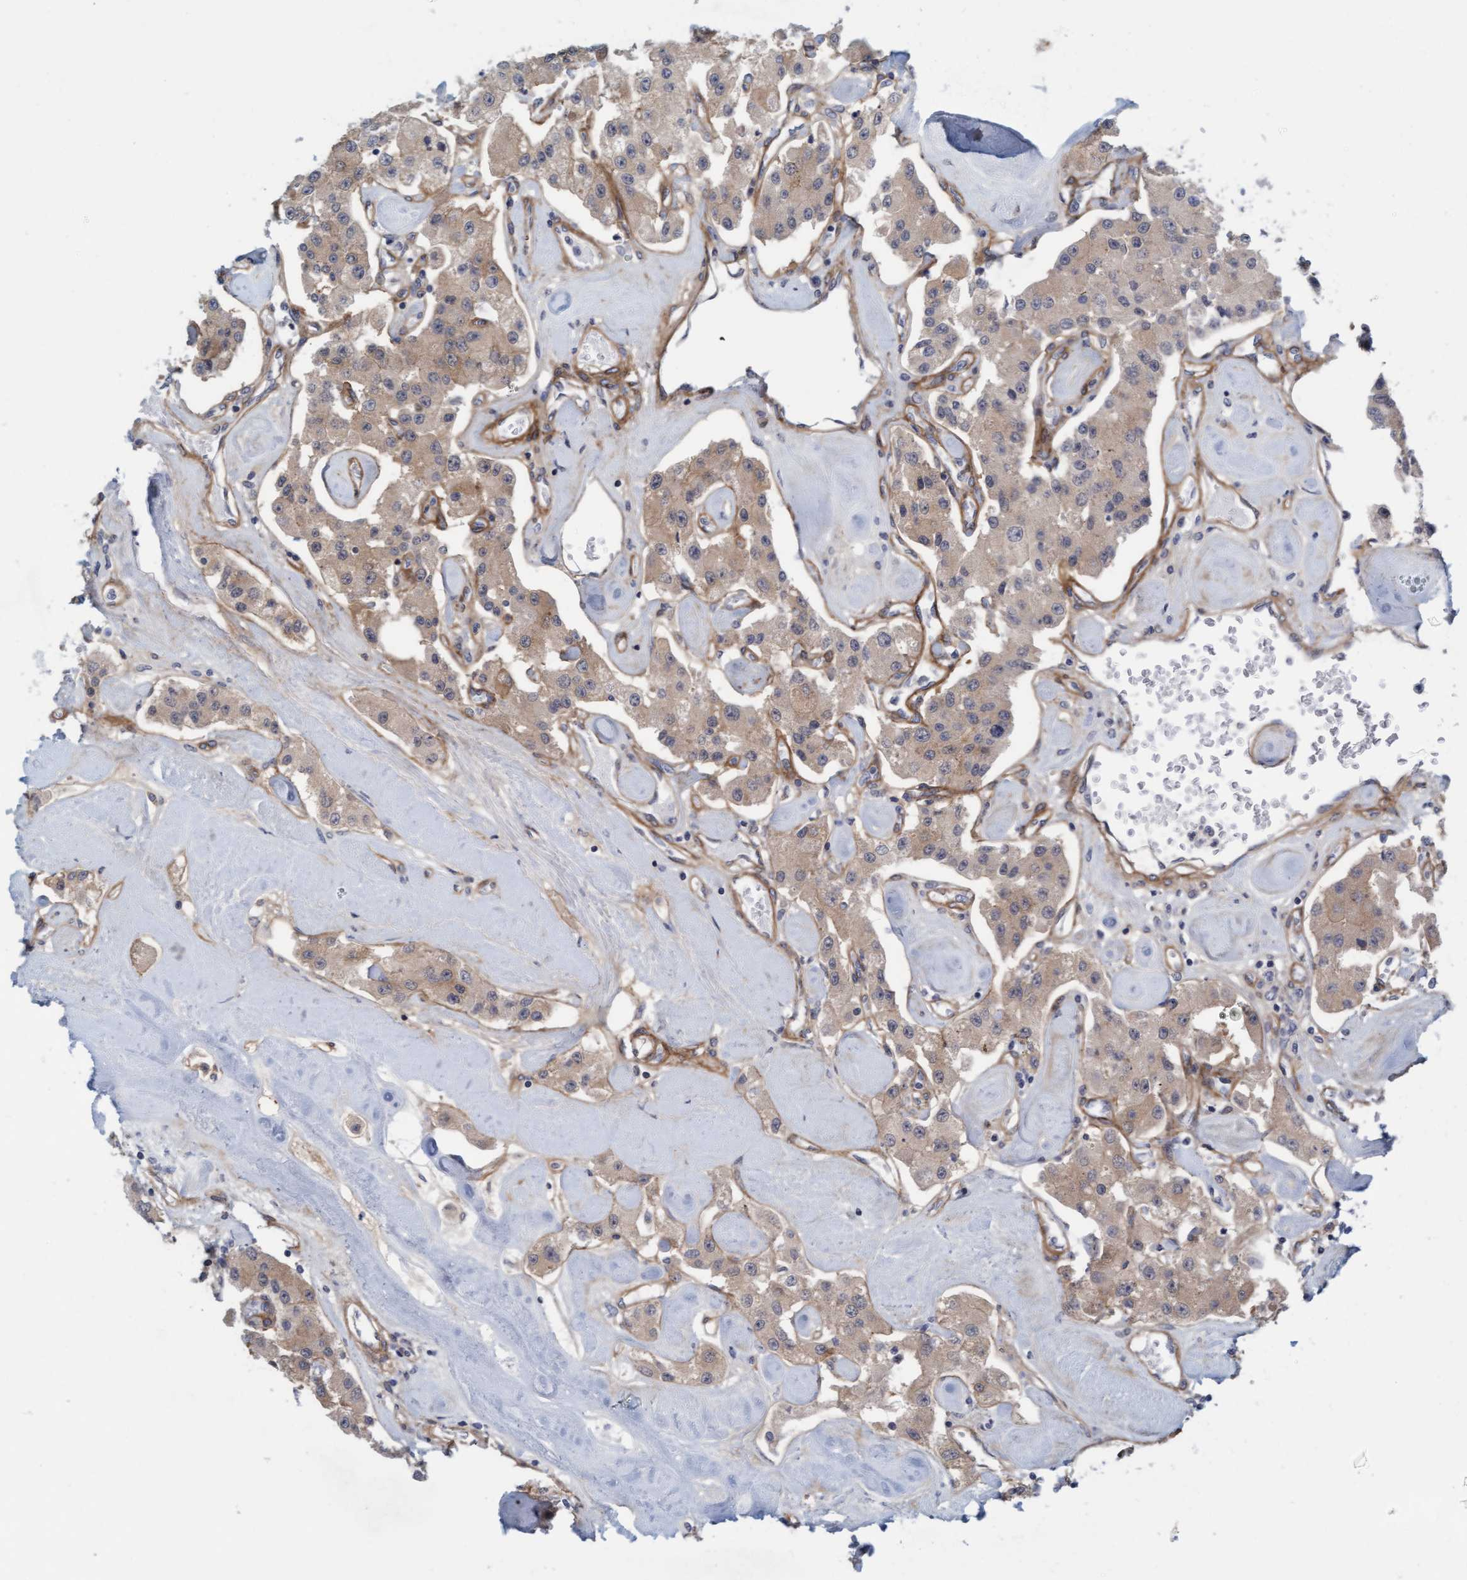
{"staining": {"intensity": "weak", "quantity": ">75%", "location": "cytoplasmic/membranous"}, "tissue": "carcinoid", "cell_type": "Tumor cells", "image_type": "cancer", "snomed": [{"axis": "morphology", "description": "Carcinoid, malignant, NOS"}, {"axis": "topography", "description": "Pancreas"}], "caption": "Brown immunohistochemical staining in human carcinoid exhibits weak cytoplasmic/membranous positivity in about >75% of tumor cells.", "gene": "TSTD2", "patient": {"sex": "male", "age": 41}}